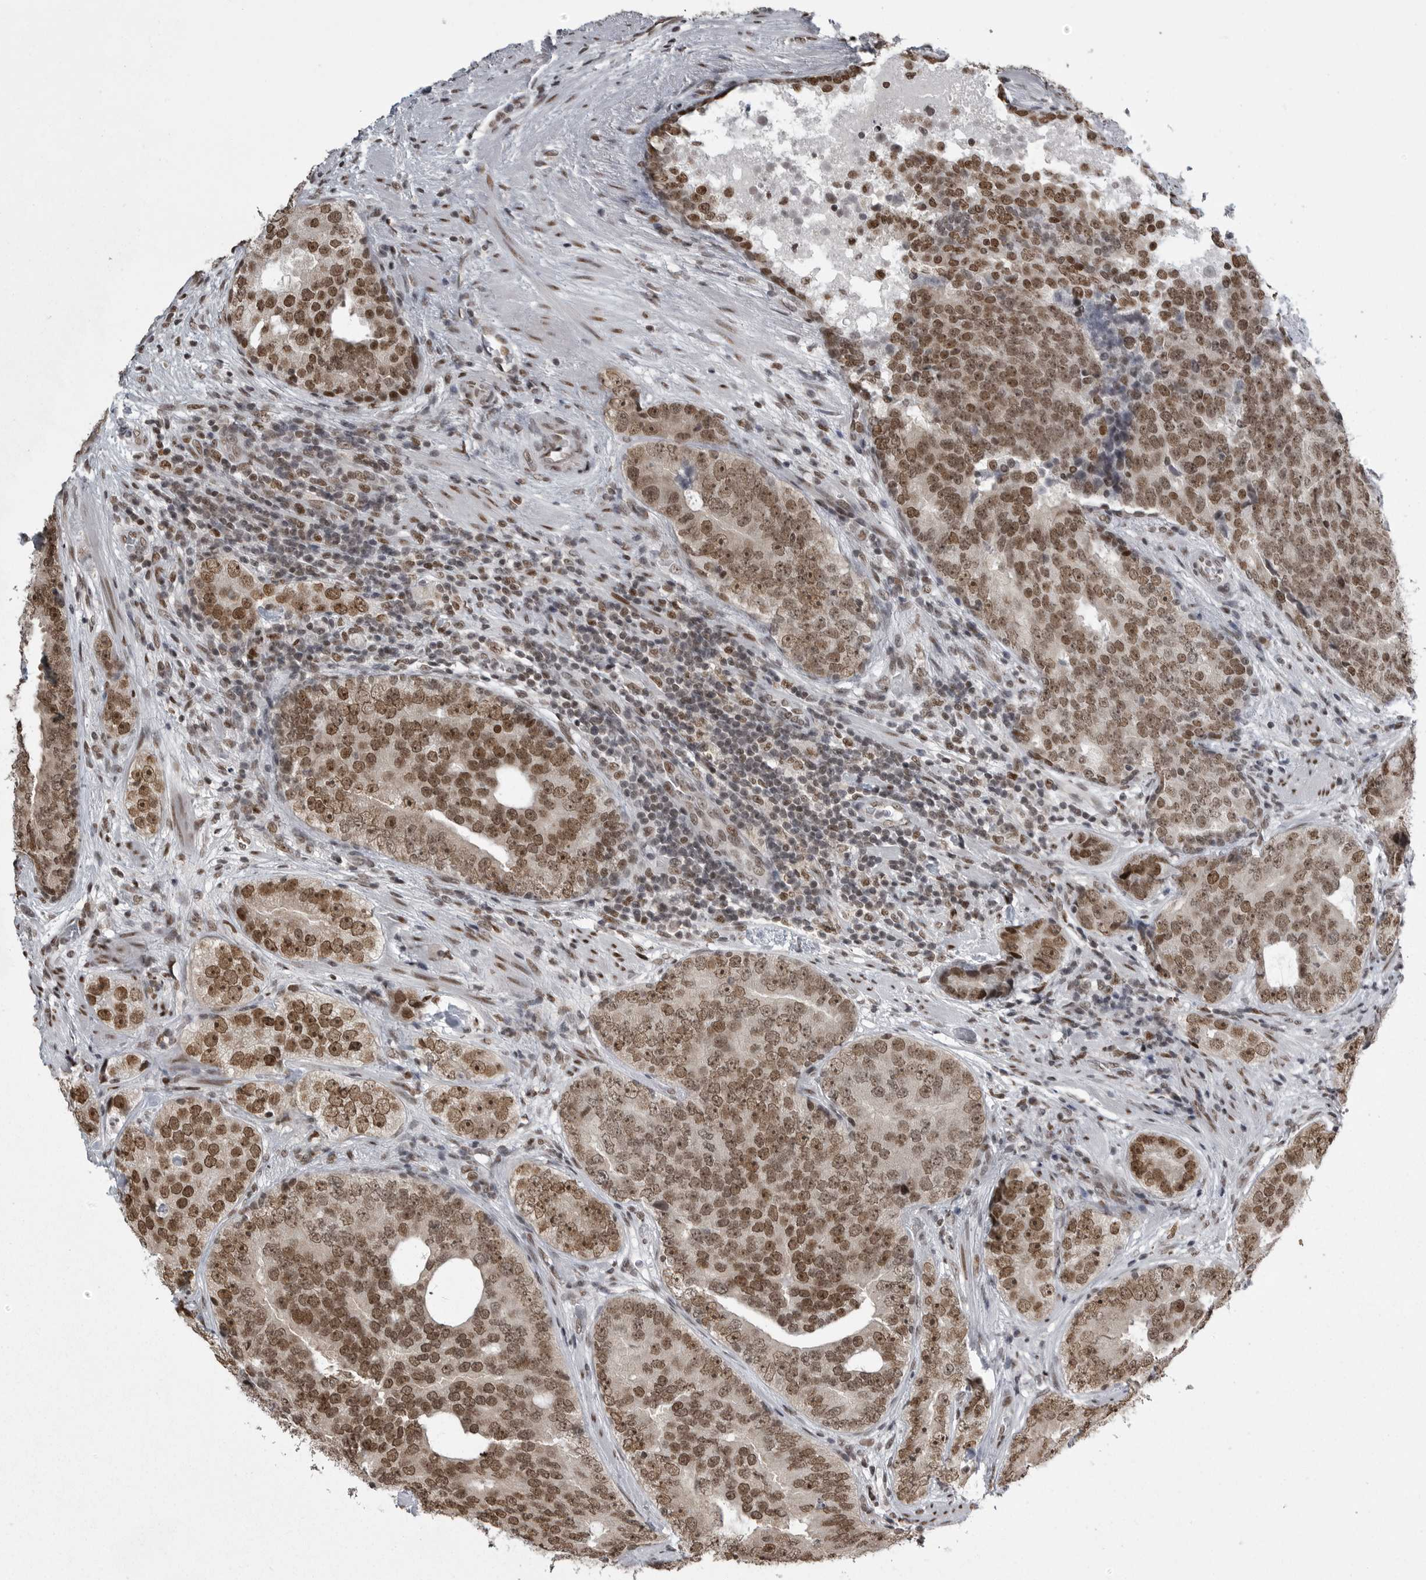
{"staining": {"intensity": "moderate", "quantity": ">75%", "location": "nuclear"}, "tissue": "prostate cancer", "cell_type": "Tumor cells", "image_type": "cancer", "snomed": [{"axis": "morphology", "description": "Adenocarcinoma, High grade"}, {"axis": "topography", "description": "Prostate"}], "caption": "Immunohistochemical staining of prostate cancer demonstrates moderate nuclear protein staining in about >75% of tumor cells.", "gene": "YAF2", "patient": {"sex": "male", "age": 56}}